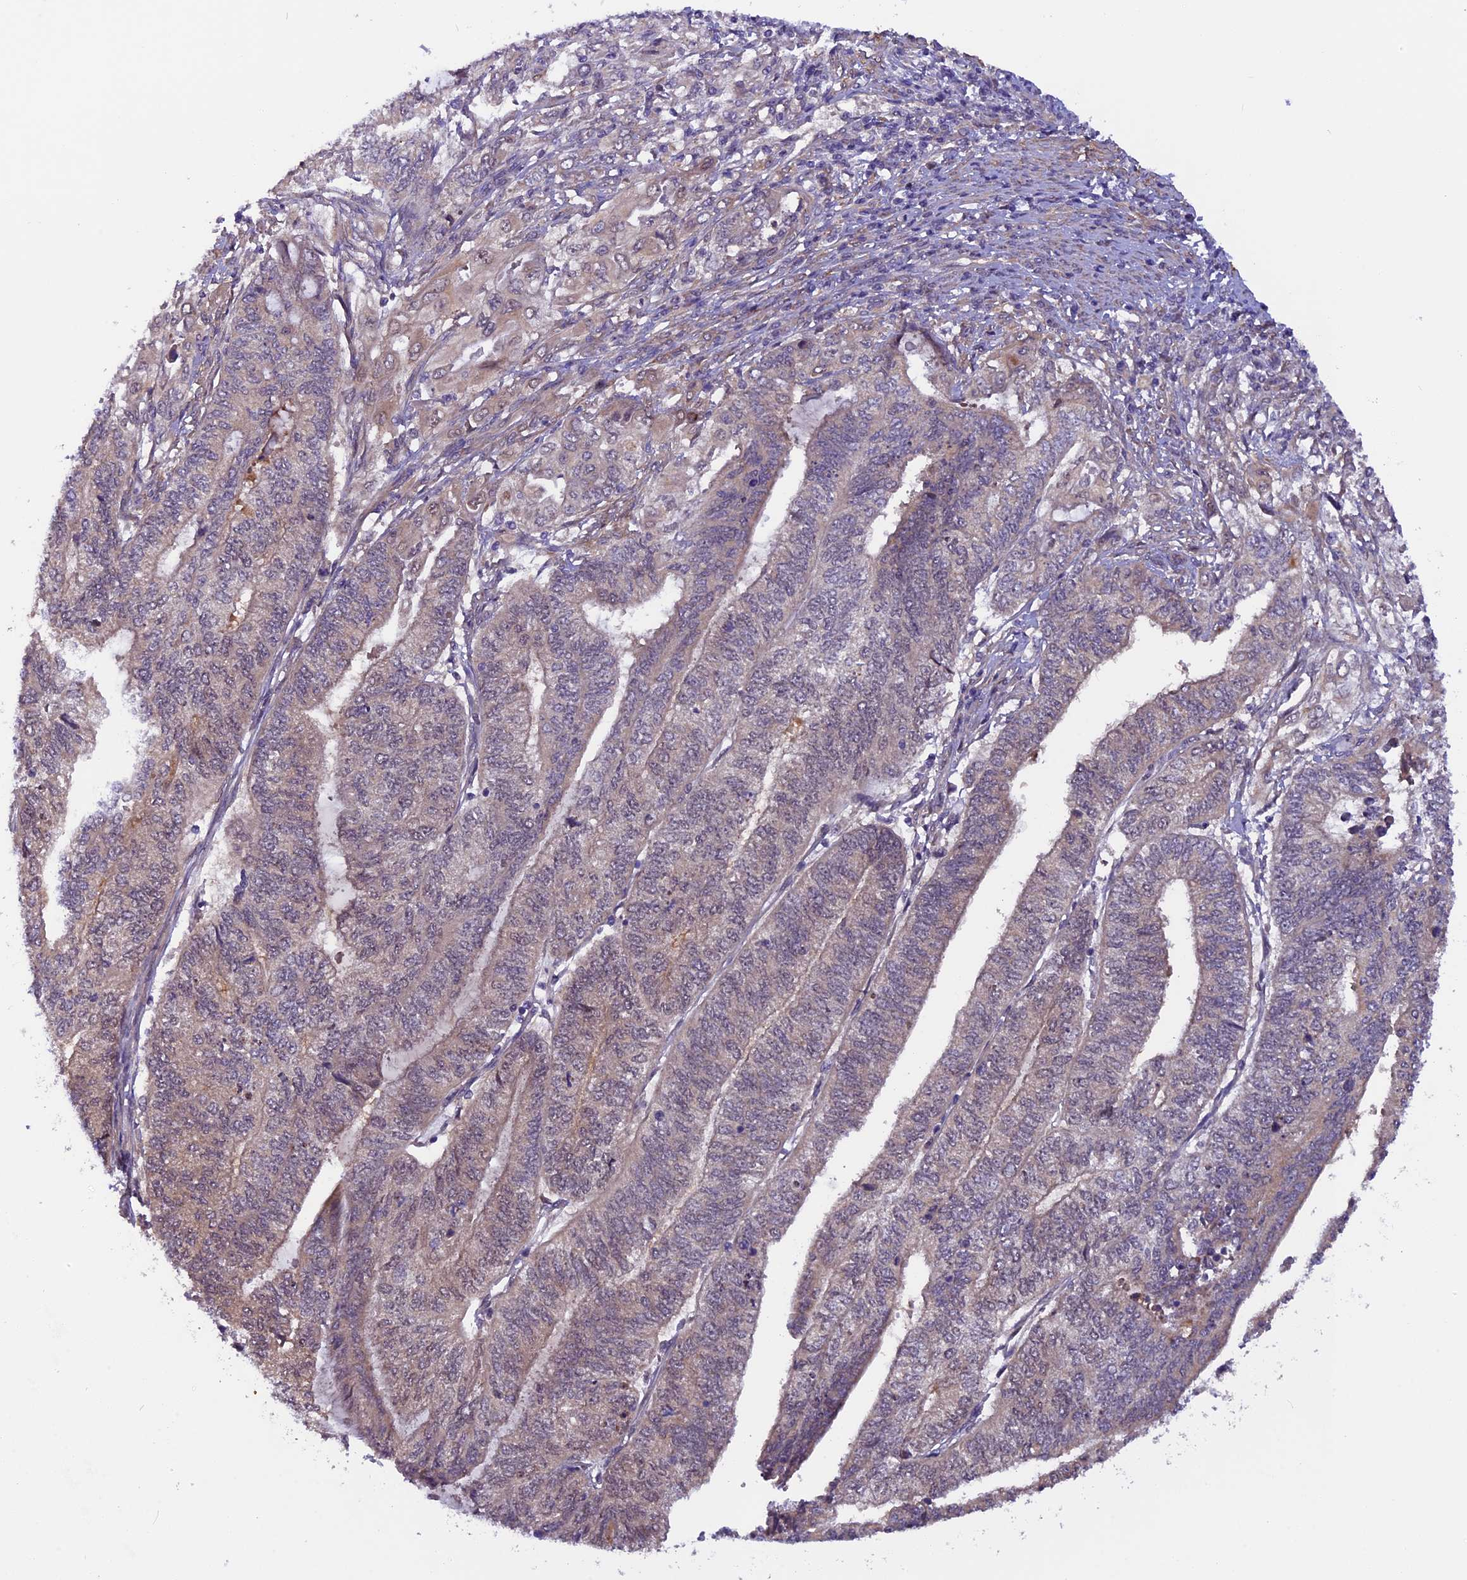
{"staining": {"intensity": "weak", "quantity": "<25%", "location": "cytoplasmic/membranous"}, "tissue": "endometrial cancer", "cell_type": "Tumor cells", "image_type": "cancer", "snomed": [{"axis": "morphology", "description": "Adenocarcinoma, NOS"}, {"axis": "topography", "description": "Uterus"}, {"axis": "topography", "description": "Endometrium"}], "caption": "There is no significant expression in tumor cells of endometrial adenocarcinoma.", "gene": "CCDC9B", "patient": {"sex": "female", "age": 70}}